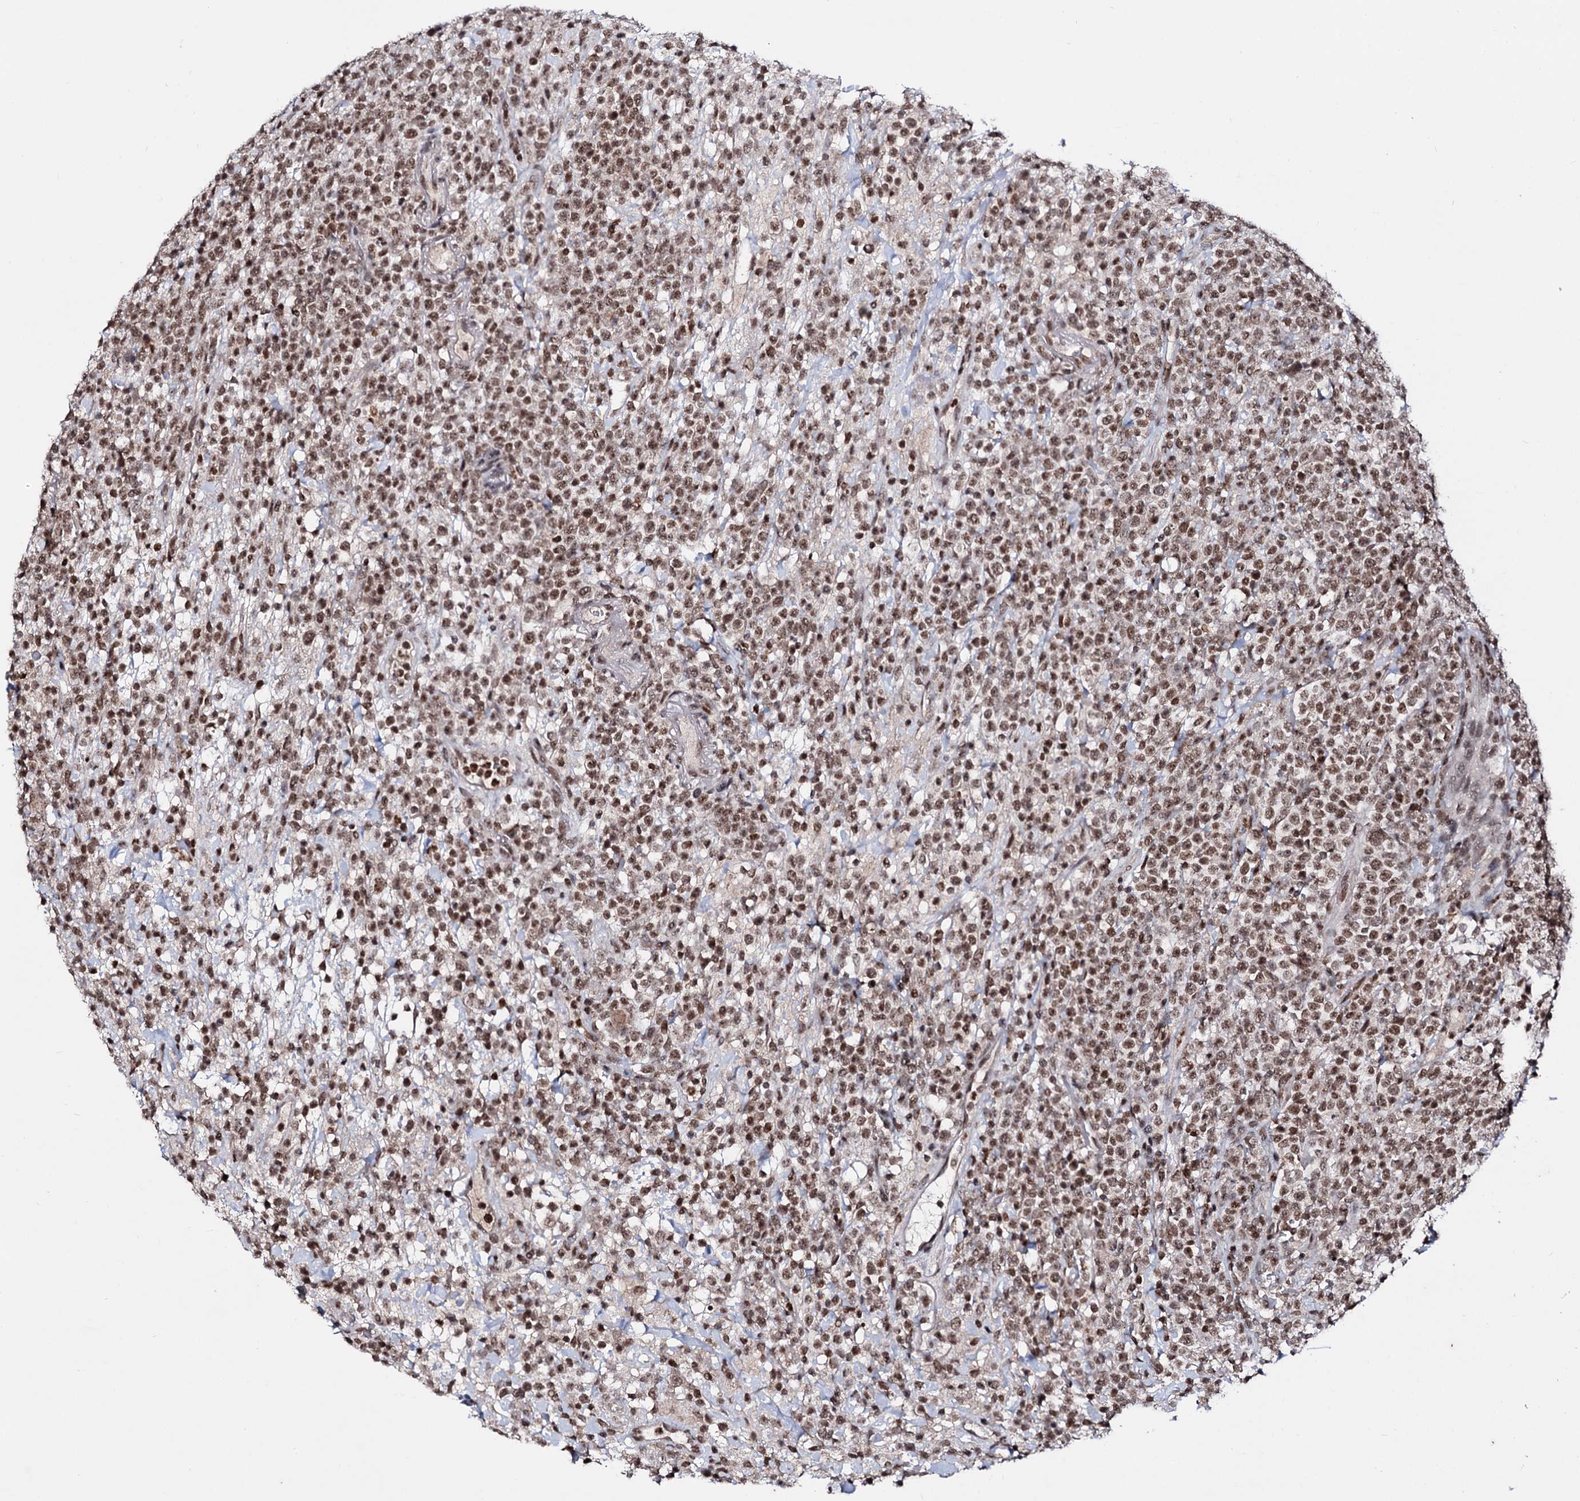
{"staining": {"intensity": "moderate", "quantity": ">75%", "location": "nuclear"}, "tissue": "lymphoma", "cell_type": "Tumor cells", "image_type": "cancer", "snomed": [{"axis": "morphology", "description": "Malignant lymphoma, non-Hodgkin's type, High grade"}, {"axis": "topography", "description": "Colon"}], "caption": "Immunohistochemistry photomicrograph of neoplastic tissue: lymphoma stained using IHC reveals medium levels of moderate protein expression localized specifically in the nuclear of tumor cells, appearing as a nuclear brown color.", "gene": "SMCHD1", "patient": {"sex": "female", "age": 53}}